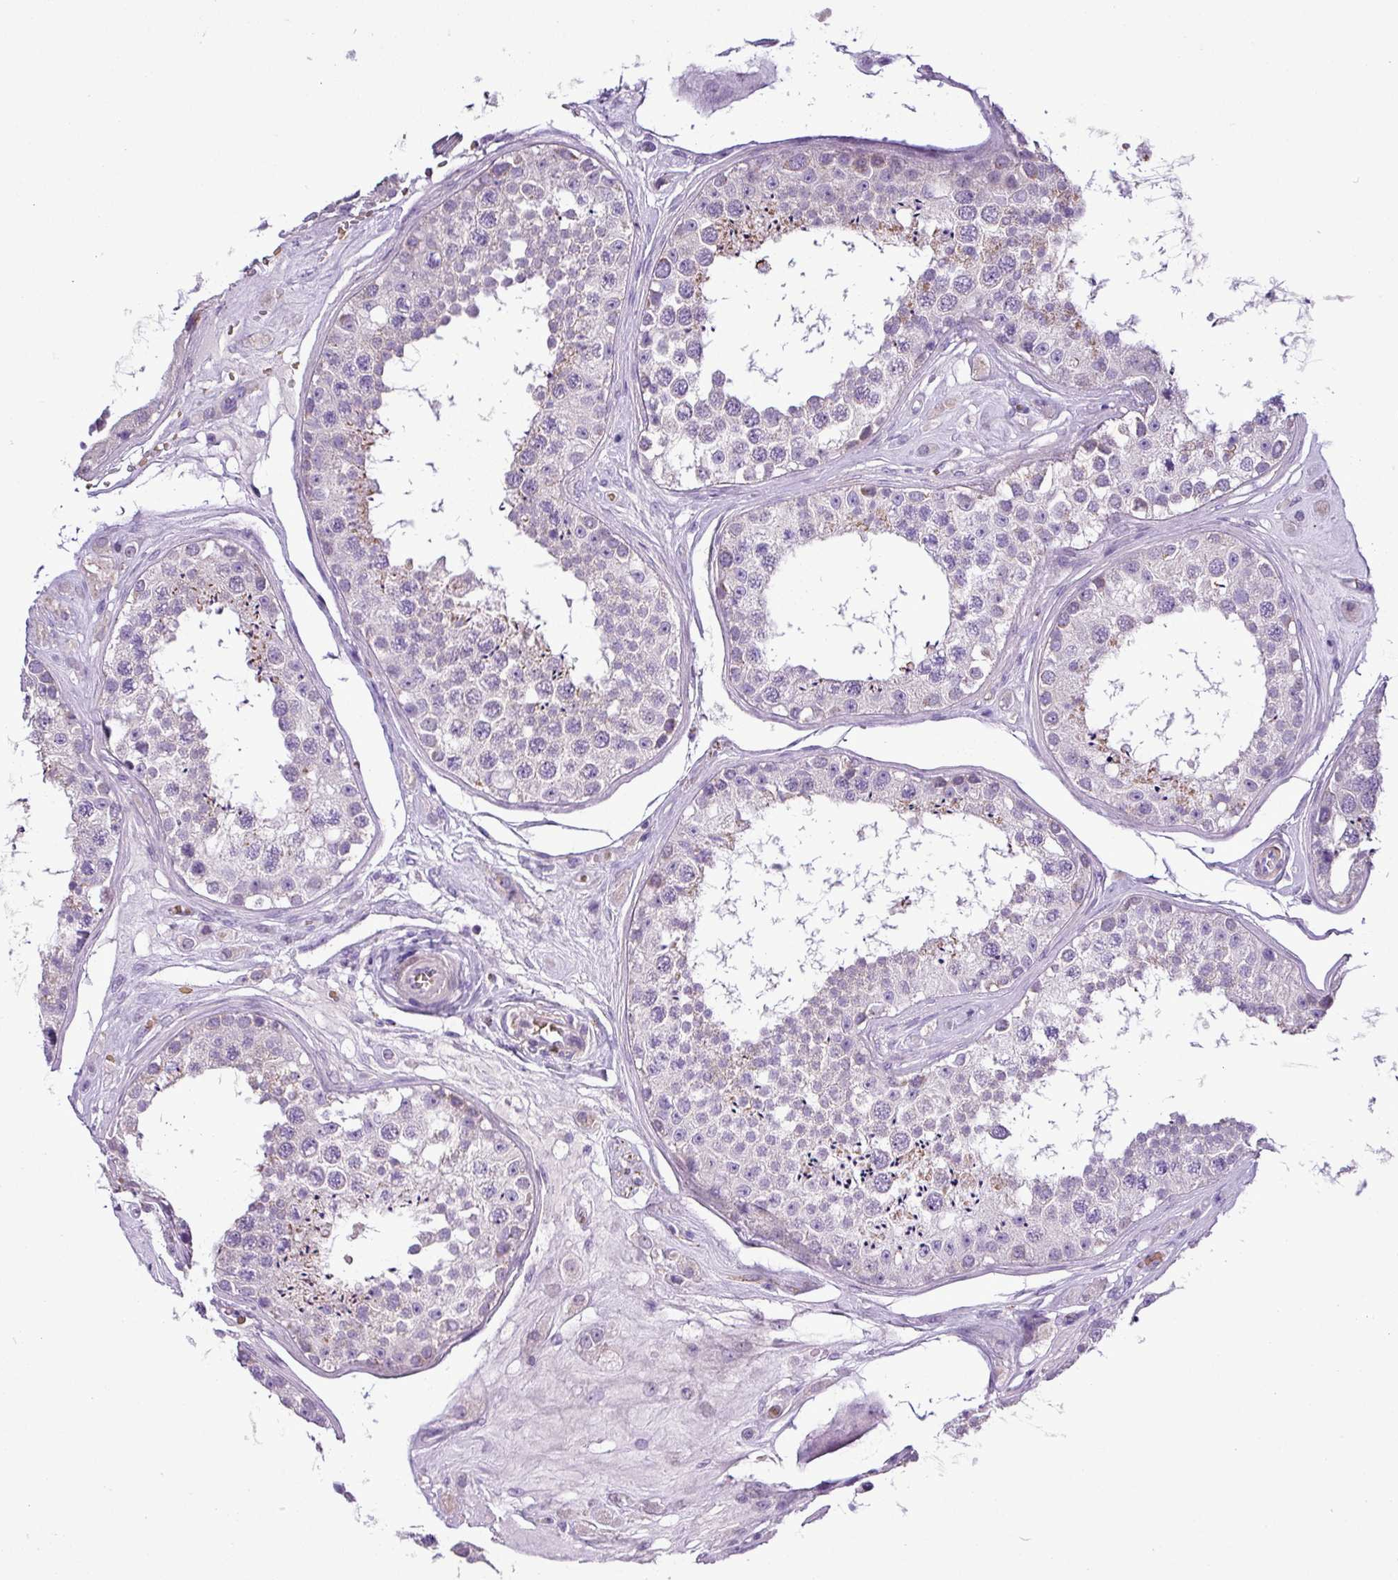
{"staining": {"intensity": "weak", "quantity": "<25%", "location": "cytoplasmic/membranous"}, "tissue": "testis", "cell_type": "Cells in seminiferous ducts", "image_type": "normal", "snomed": [{"axis": "morphology", "description": "Normal tissue, NOS"}, {"axis": "topography", "description": "Testis"}], "caption": "This is an IHC micrograph of unremarkable testis. There is no staining in cells in seminiferous ducts.", "gene": "MGAT4B", "patient": {"sex": "male", "age": 25}}